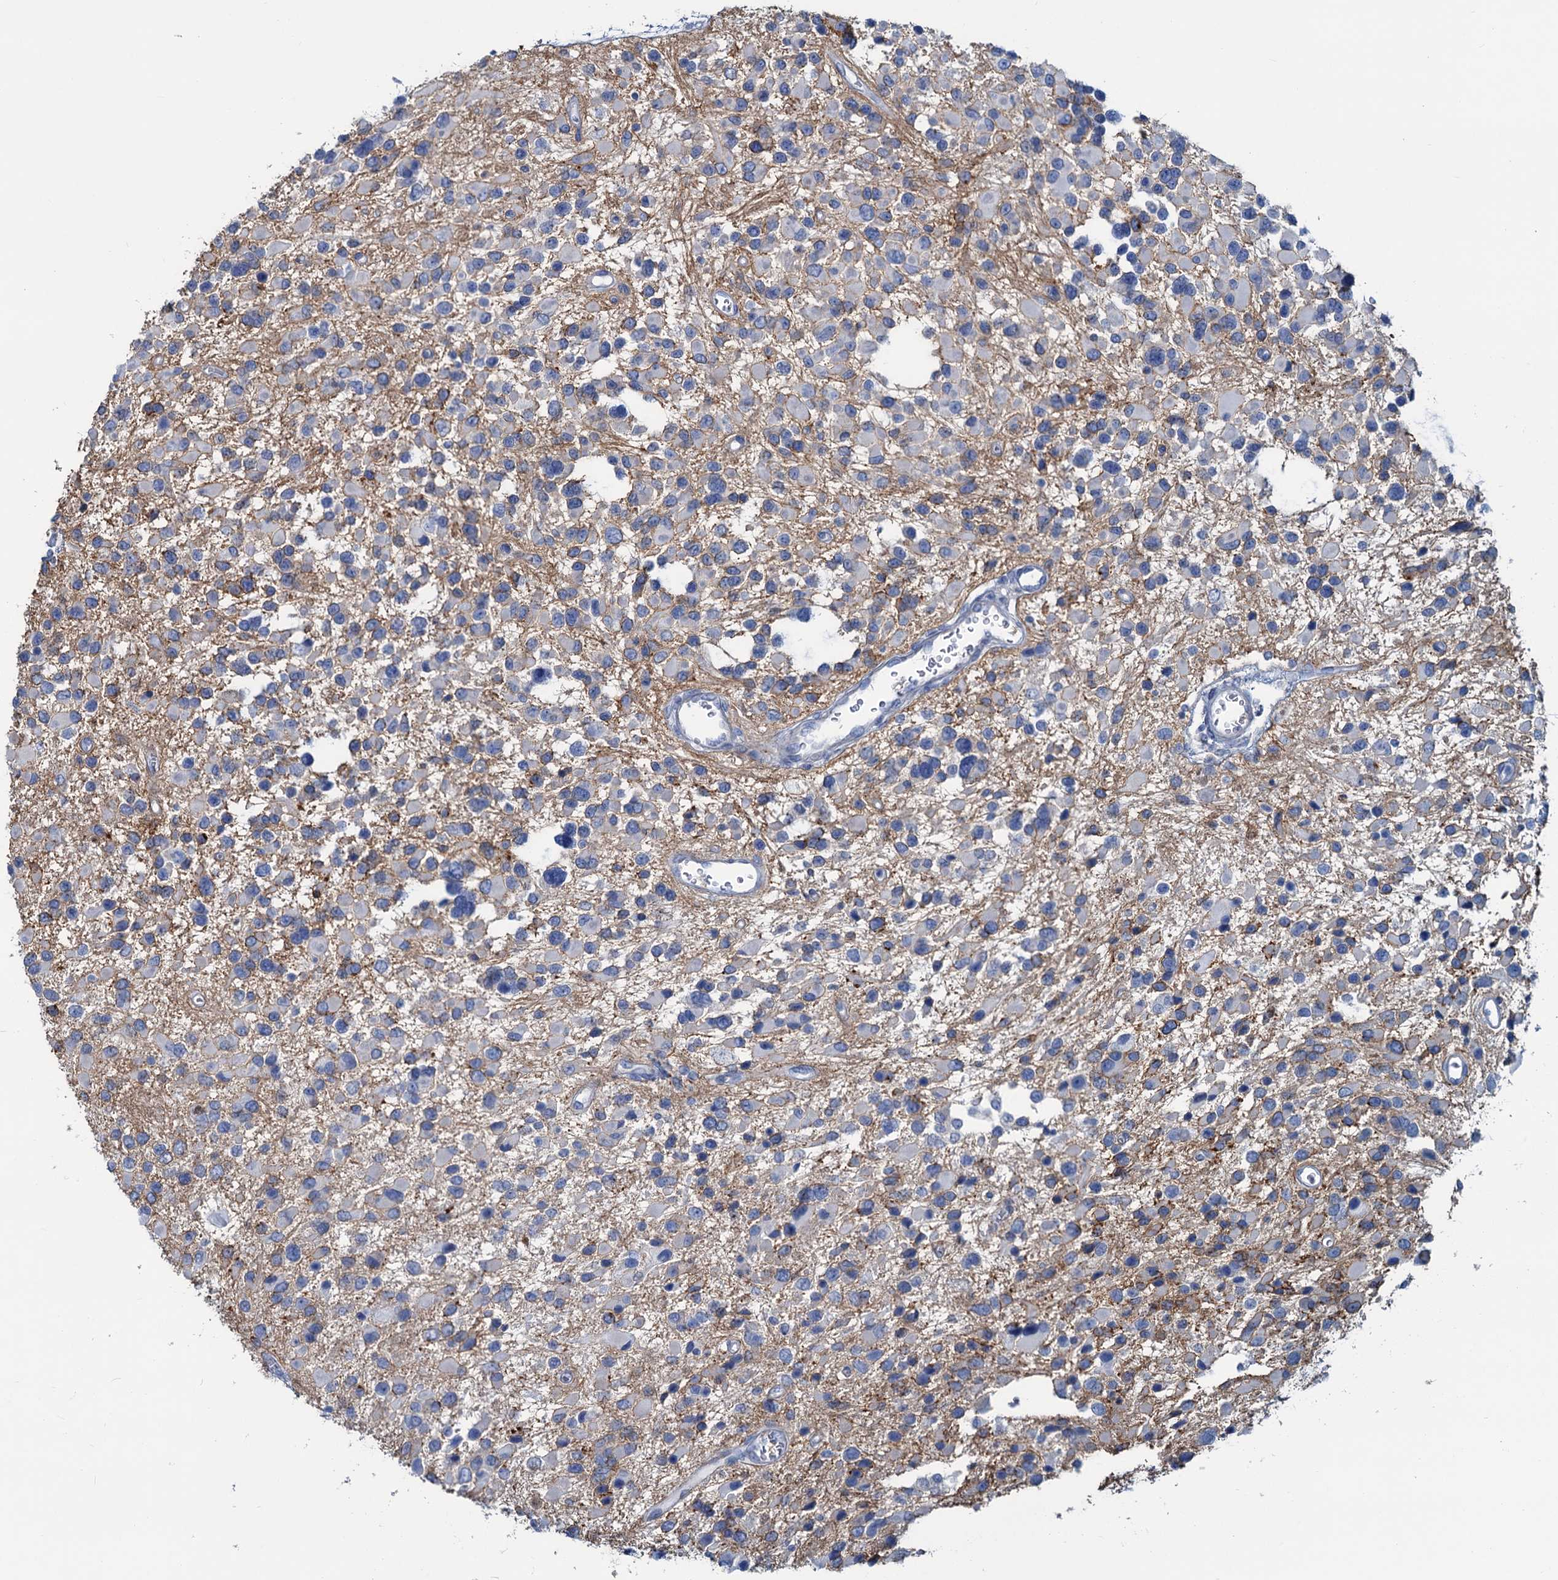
{"staining": {"intensity": "negative", "quantity": "none", "location": "none"}, "tissue": "glioma", "cell_type": "Tumor cells", "image_type": "cancer", "snomed": [{"axis": "morphology", "description": "Glioma, malignant, High grade"}, {"axis": "topography", "description": "Brain"}], "caption": "An IHC image of glioma is shown. There is no staining in tumor cells of glioma.", "gene": "SLC1A3", "patient": {"sex": "male", "age": 53}}